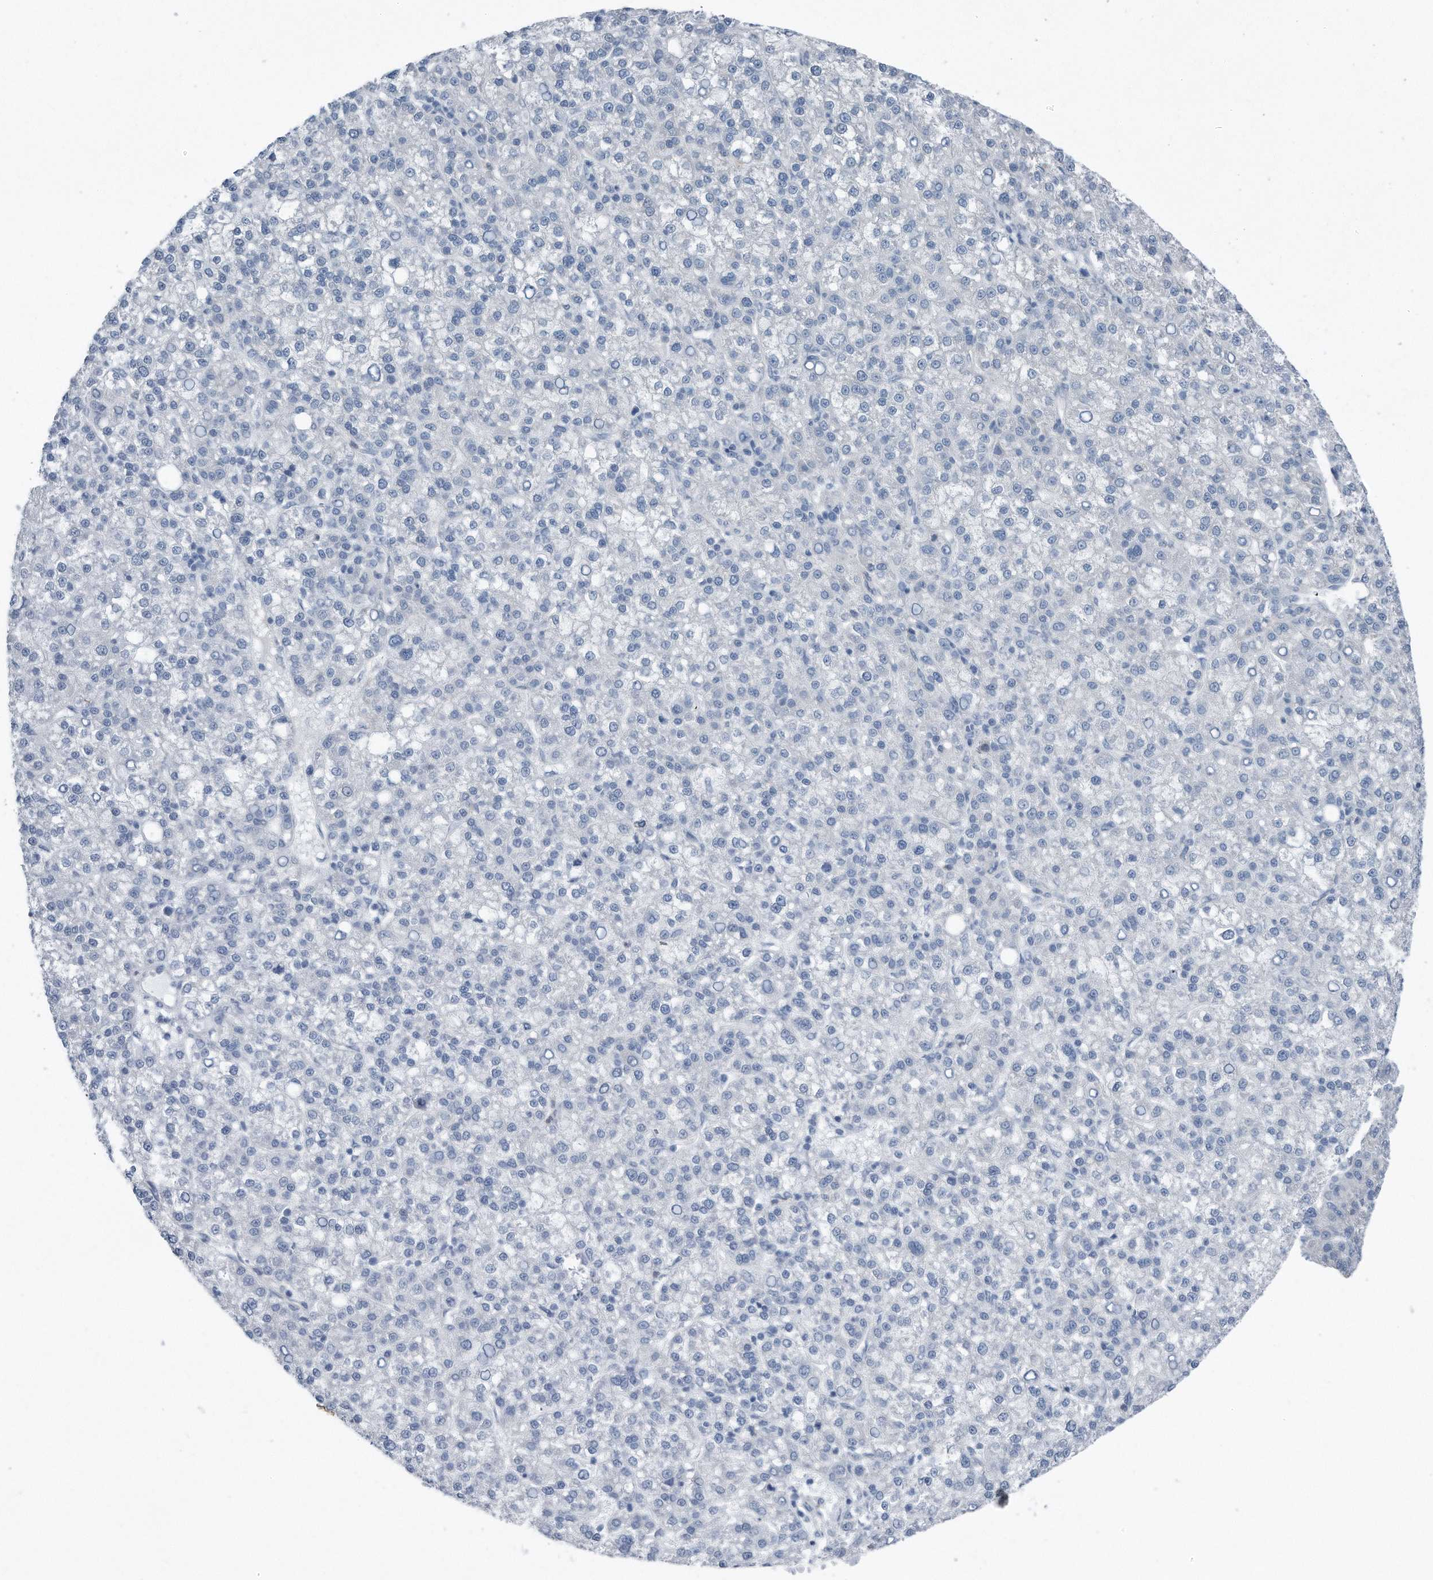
{"staining": {"intensity": "negative", "quantity": "none", "location": "none"}, "tissue": "liver cancer", "cell_type": "Tumor cells", "image_type": "cancer", "snomed": [{"axis": "morphology", "description": "Carcinoma, Hepatocellular, NOS"}, {"axis": "topography", "description": "Liver"}], "caption": "Tumor cells show no significant protein staining in hepatocellular carcinoma (liver).", "gene": "YRDC", "patient": {"sex": "female", "age": 58}}